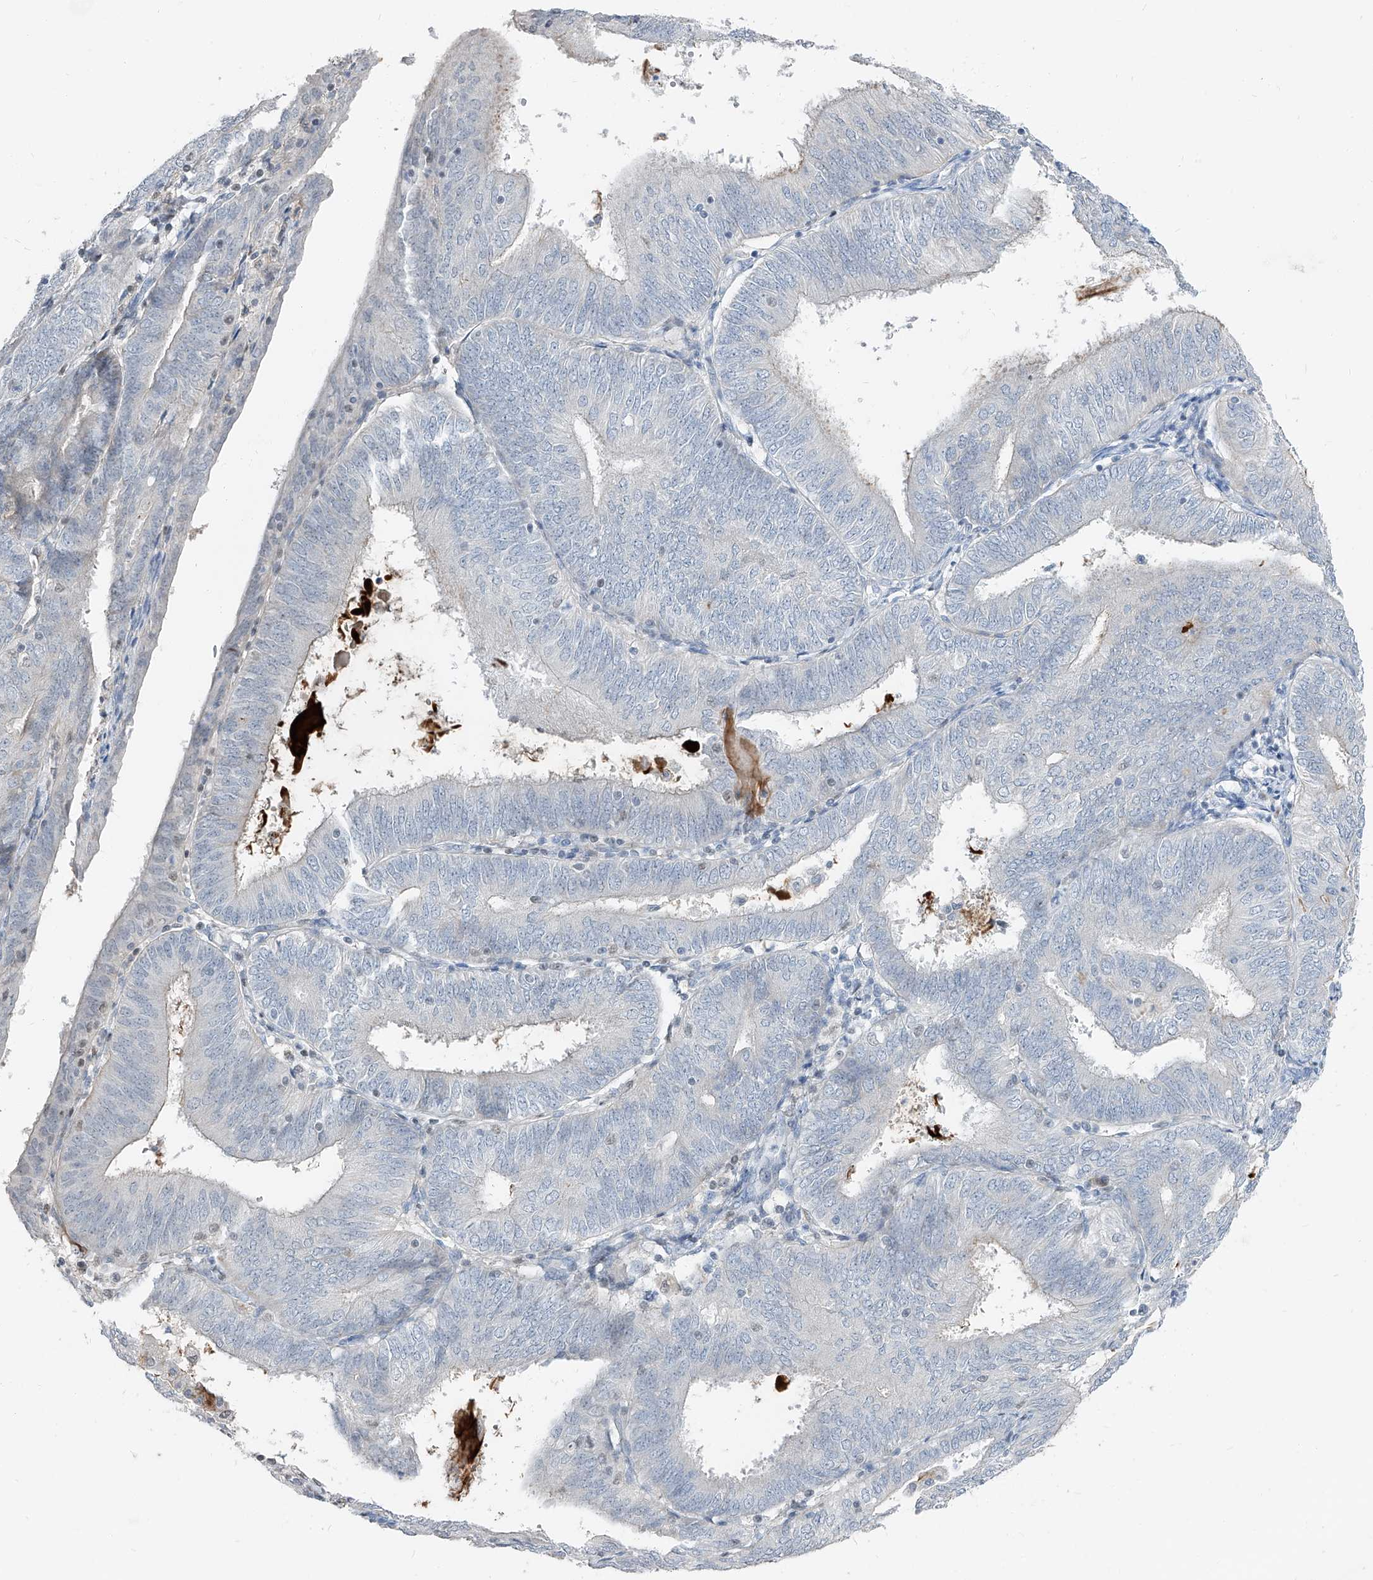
{"staining": {"intensity": "negative", "quantity": "none", "location": "none"}, "tissue": "endometrial cancer", "cell_type": "Tumor cells", "image_type": "cancer", "snomed": [{"axis": "morphology", "description": "Adenocarcinoma, NOS"}, {"axis": "topography", "description": "Endometrium"}], "caption": "DAB (3,3'-diaminobenzidine) immunohistochemical staining of human endometrial adenocarcinoma exhibits no significant expression in tumor cells.", "gene": "HOXA3", "patient": {"sex": "female", "age": 58}}